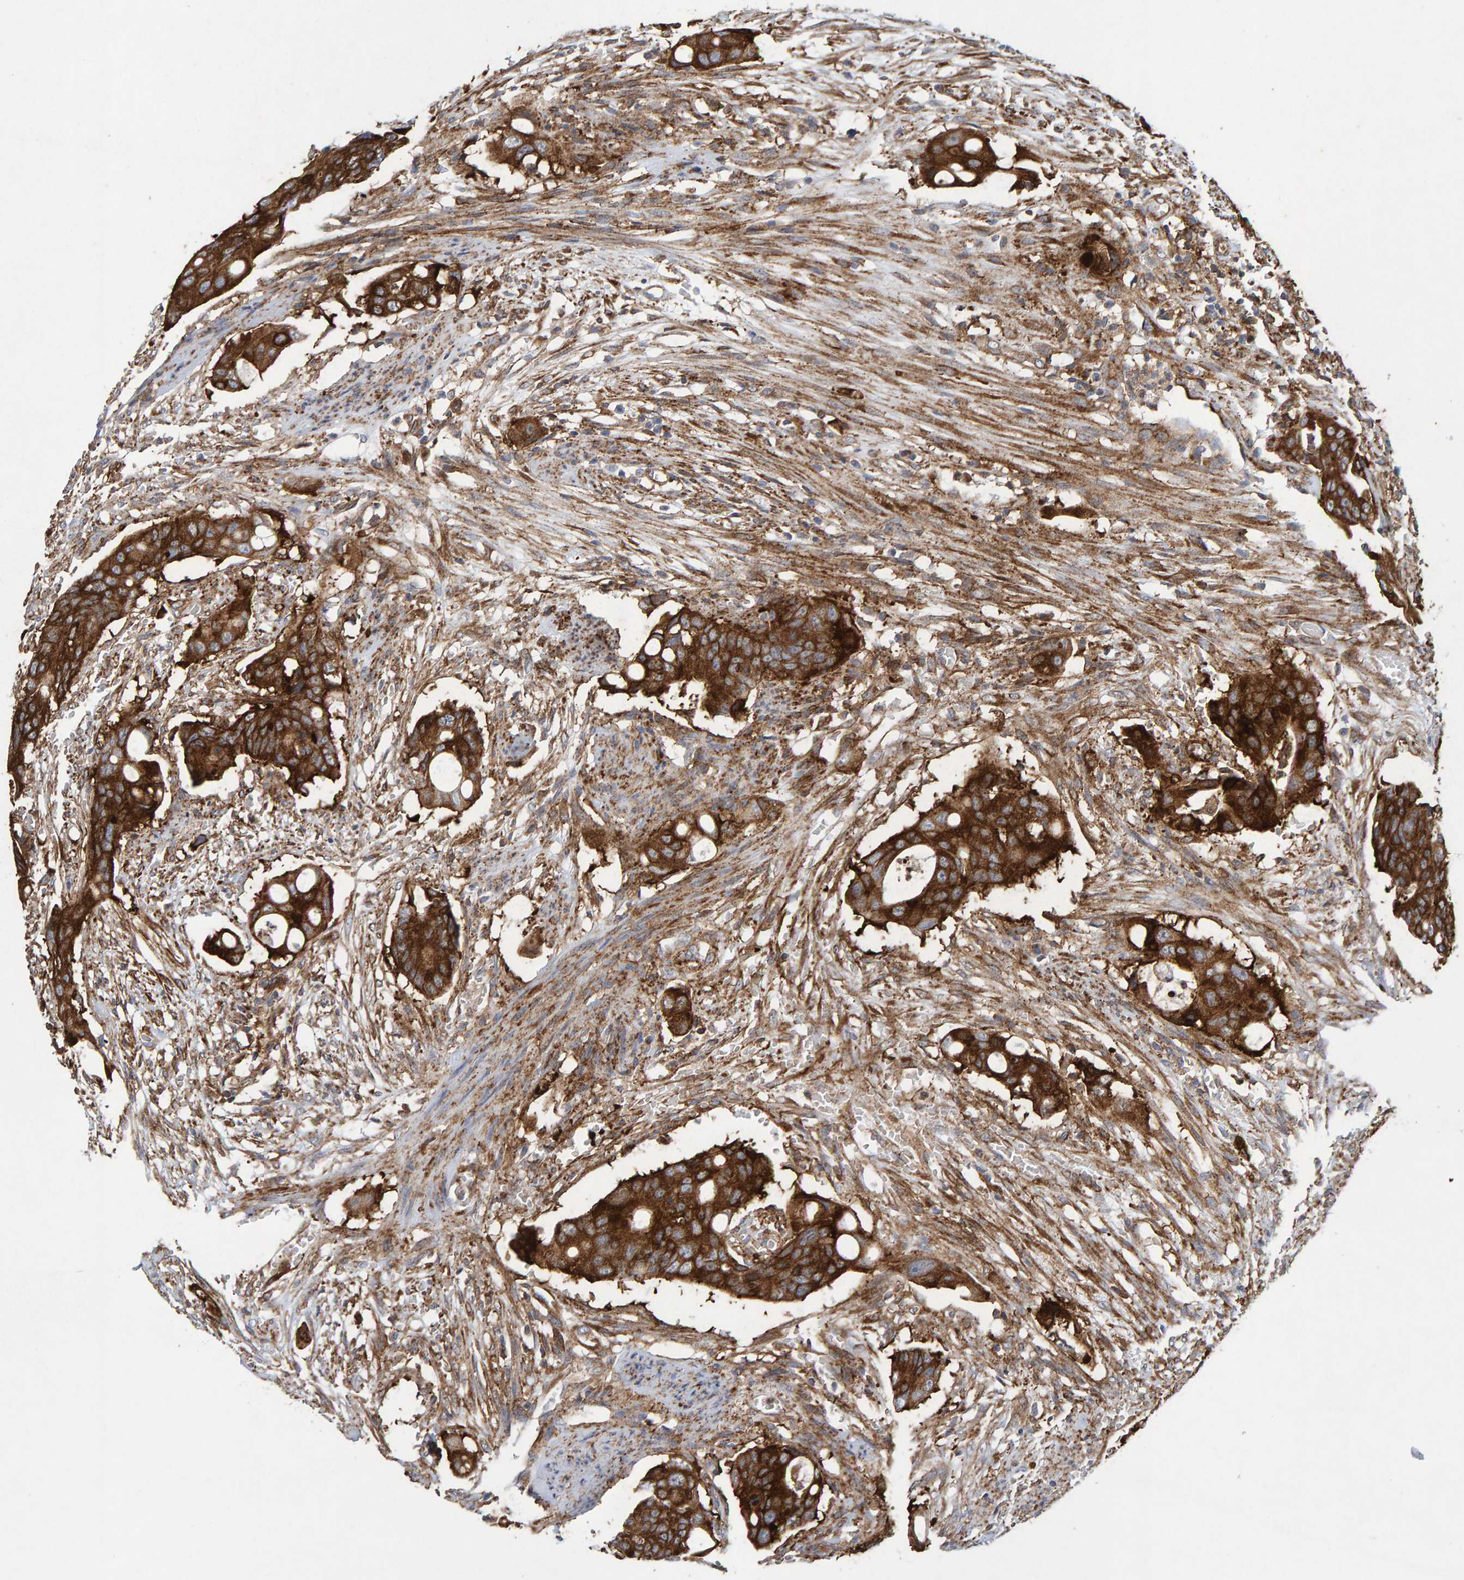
{"staining": {"intensity": "strong", "quantity": ">75%", "location": "cytoplasmic/membranous"}, "tissue": "colorectal cancer", "cell_type": "Tumor cells", "image_type": "cancer", "snomed": [{"axis": "morphology", "description": "Adenocarcinoma, NOS"}, {"axis": "topography", "description": "Colon"}], "caption": "Colorectal adenocarcinoma was stained to show a protein in brown. There is high levels of strong cytoplasmic/membranous positivity in about >75% of tumor cells.", "gene": "MVP", "patient": {"sex": "female", "age": 57}}